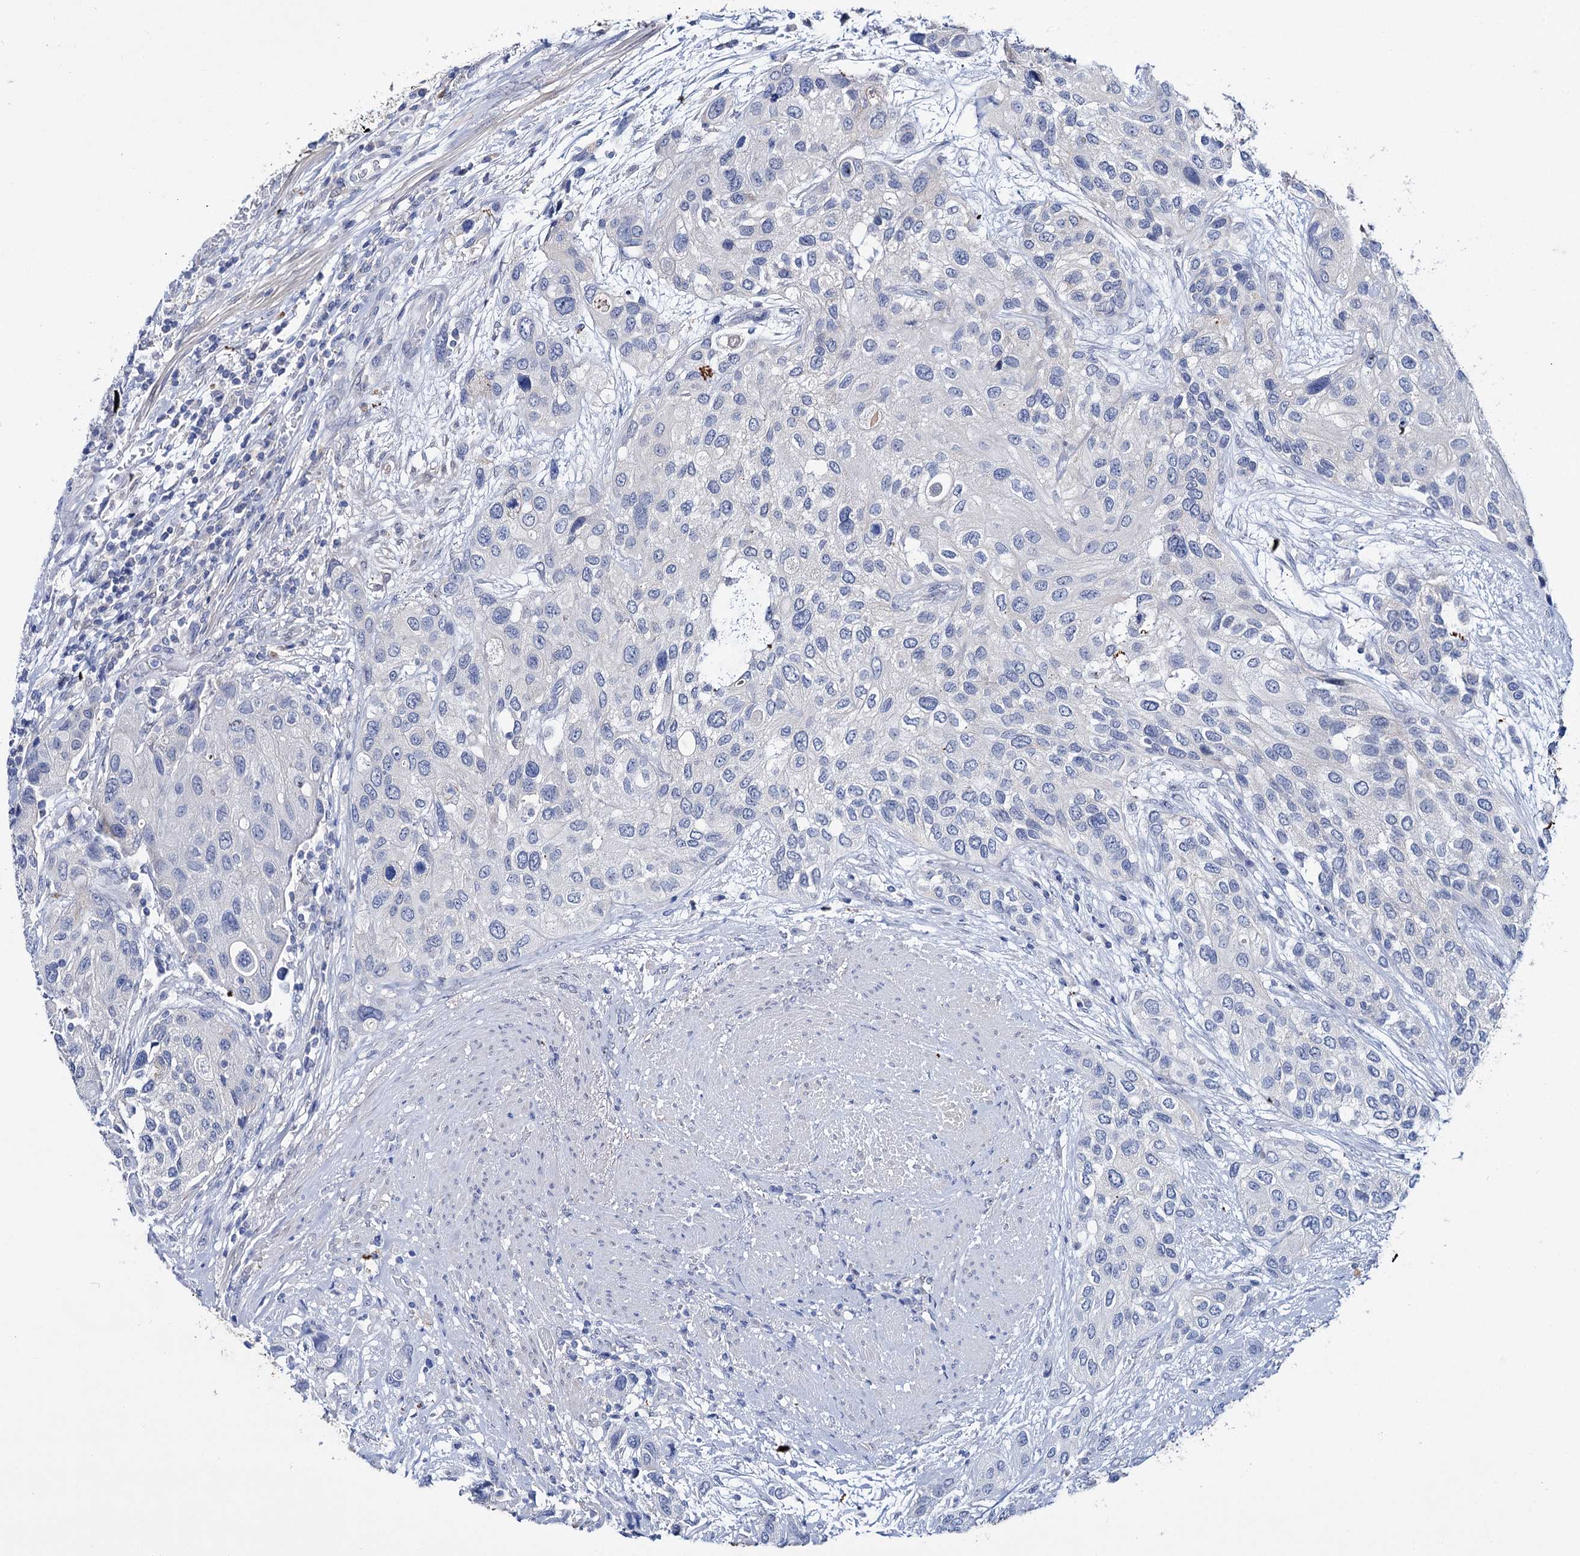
{"staining": {"intensity": "negative", "quantity": "none", "location": "none"}, "tissue": "urothelial cancer", "cell_type": "Tumor cells", "image_type": "cancer", "snomed": [{"axis": "morphology", "description": "Normal tissue, NOS"}, {"axis": "morphology", "description": "Urothelial carcinoma, High grade"}, {"axis": "topography", "description": "Vascular tissue"}, {"axis": "topography", "description": "Urinary bladder"}], "caption": "Immunohistochemistry of high-grade urothelial carcinoma demonstrates no positivity in tumor cells. (Stains: DAB IHC with hematoxylin counter stain, Microscopy: brightfield microscopy at high magnification).", "gene": "LYZL4", "patient": {"sex": "female", "age": 56}}